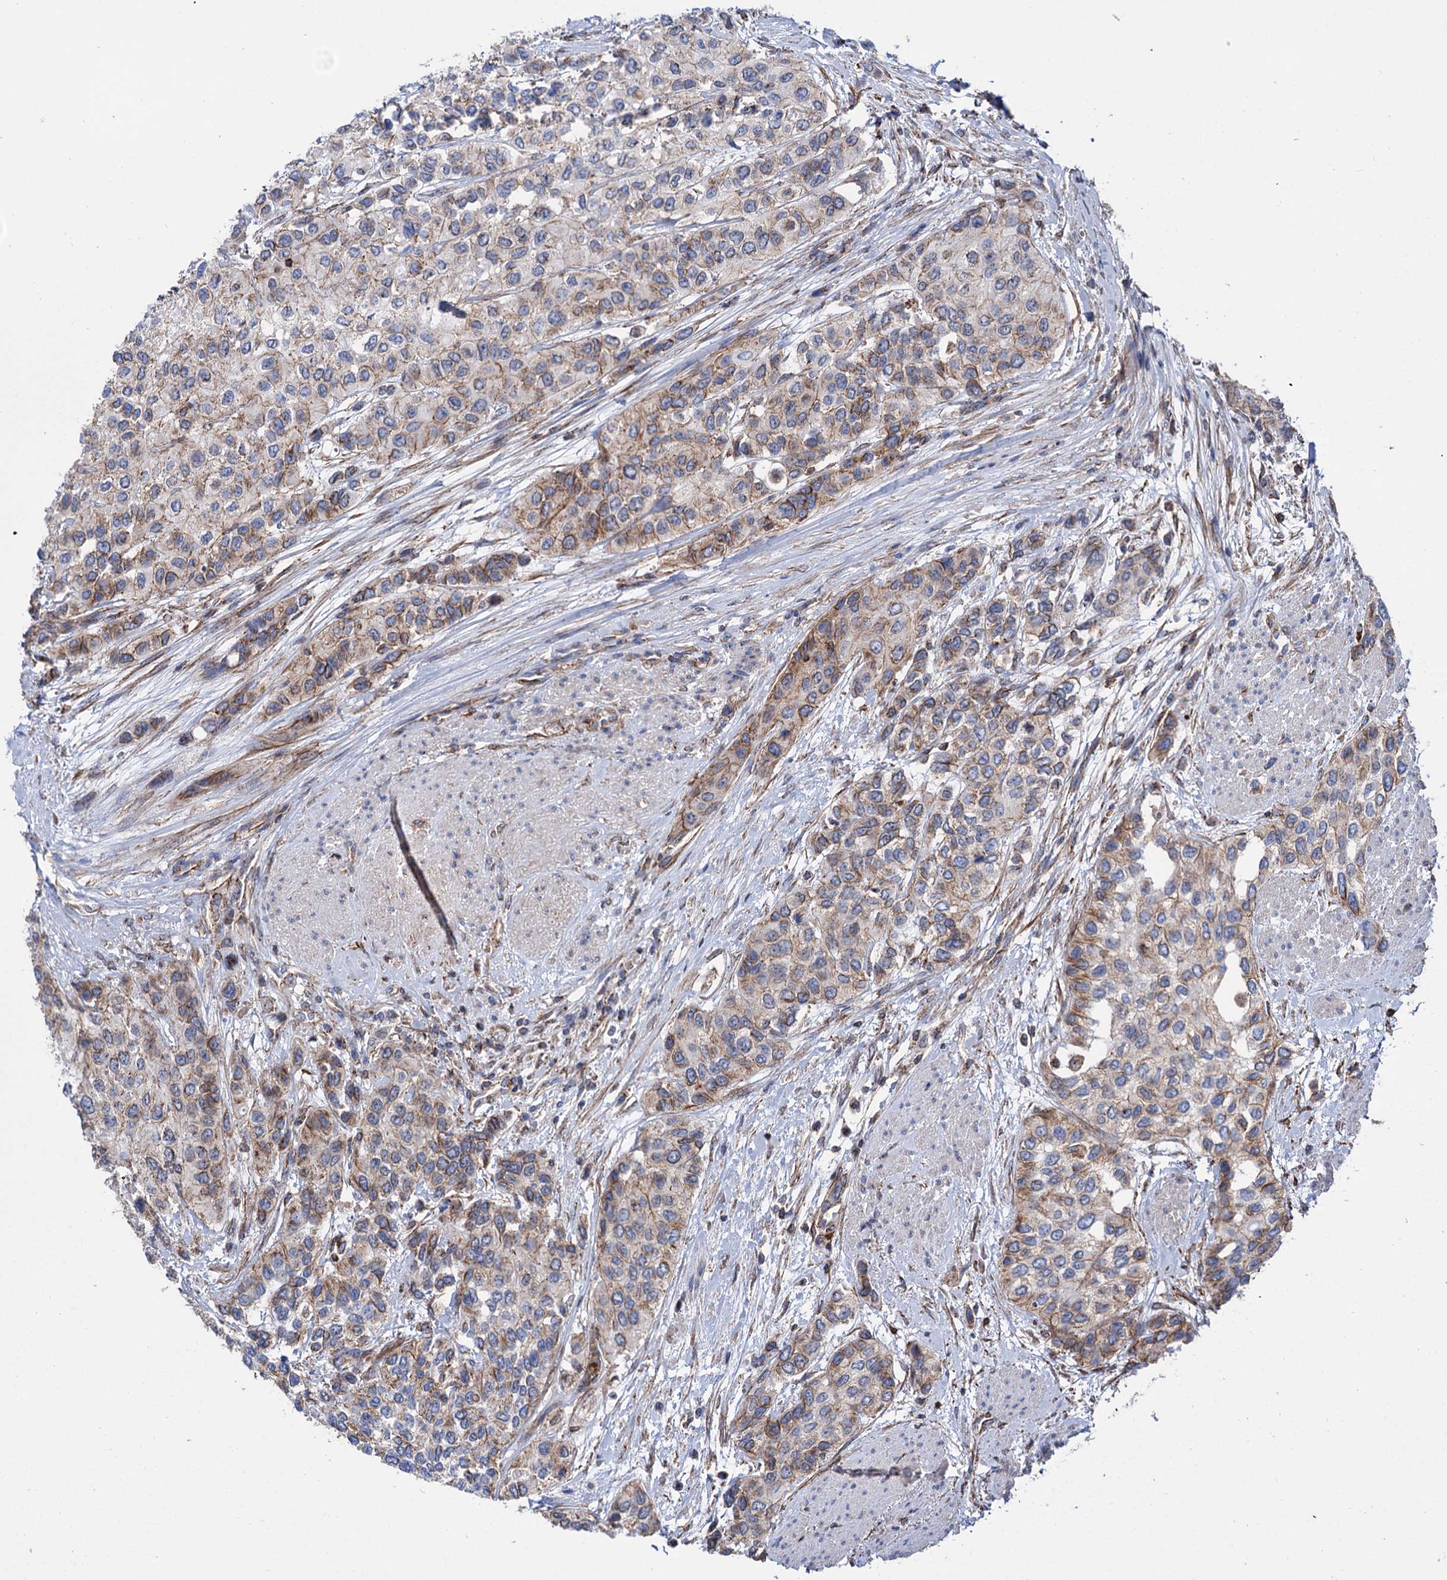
{"staining": {"intensity": "moderate", "quantity": "25%-75%", "location": "cytoplasmic/membranous"}, "tissue": "urothelial cancer", "cell_type": "Tumor cells", "image_type": "cancer", "snomed": [{"axis": "morphology", "description": "Normal tissue, NOS"}, {"axis": "morphology", "description": "Urothelial carcinoma, High grade"}, {"axis": "topography", "description": "Vascular tissue"}, {"axis": "topography", "description": "Urinary bladder"}], "caption": "High-grade urothelial carcinoma stained with a brown dye shows moderate cytoplasmic/membranous positive staining in about 25%-75% of tumor cells.", "gene": "DEF6", "patient": {"sex": "female", "age": 56}}